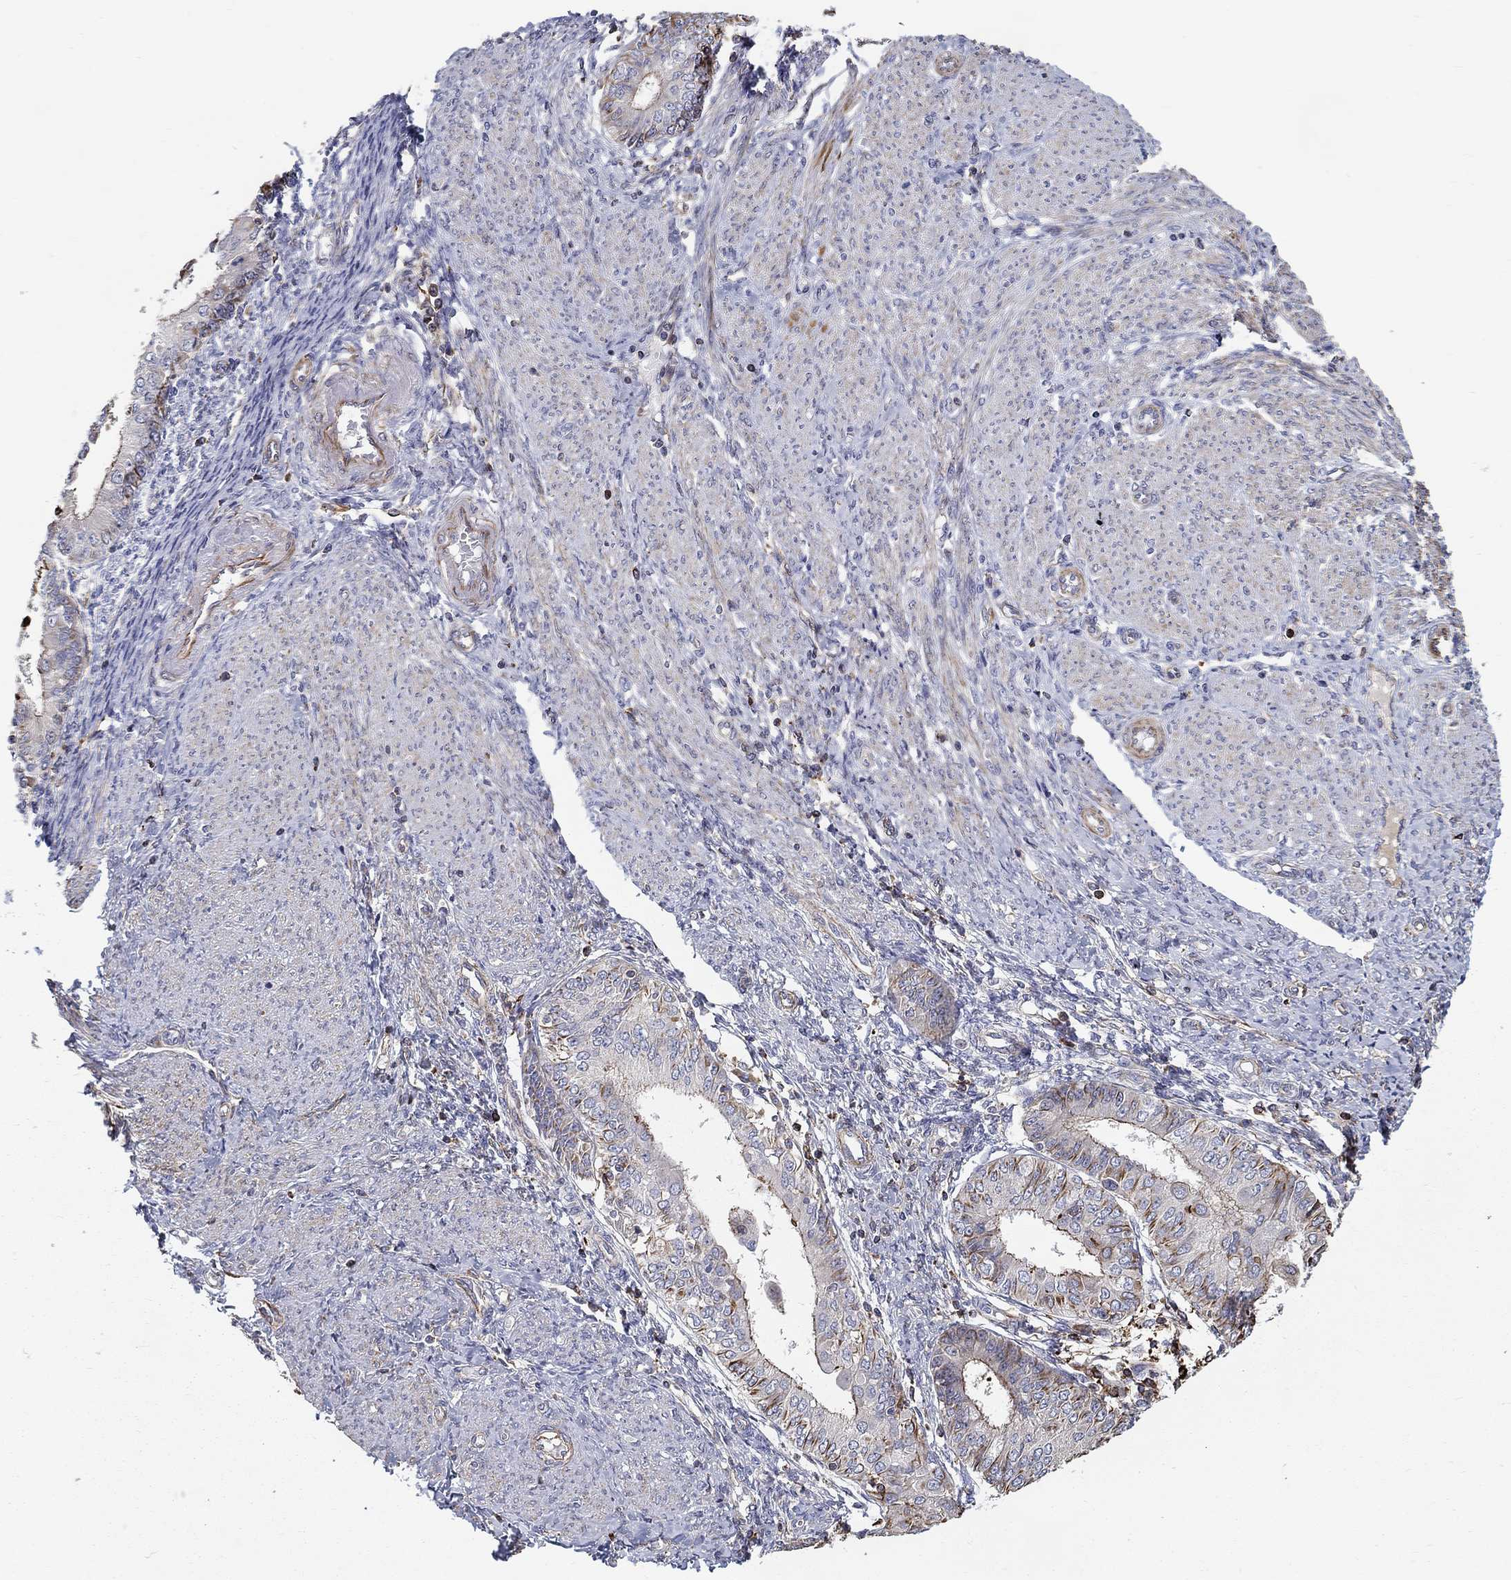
{"staining": {"intensity": "strong", "quantity": "<25%", "location": "cytoplasmic/membranous"}, "tissue": "endometrial cancer", "cell_type": "Tumor cells", "image_type": "cancer", "snomed": [{"axis": "morphology", "description": "Adenocarcinoma, NOS"}, {"axis": "topography", "description": "Endometrium"}], "caption": "Protein analysis of endometrial cancer tissue exhibits strong cytoplasmic/membranous expression in about <25% of tumor cells. (DAB IHC with brightfield microscopy, high magnification).", "gene": "NPHP1", "patient": {"sex": "female", "age": 68}}